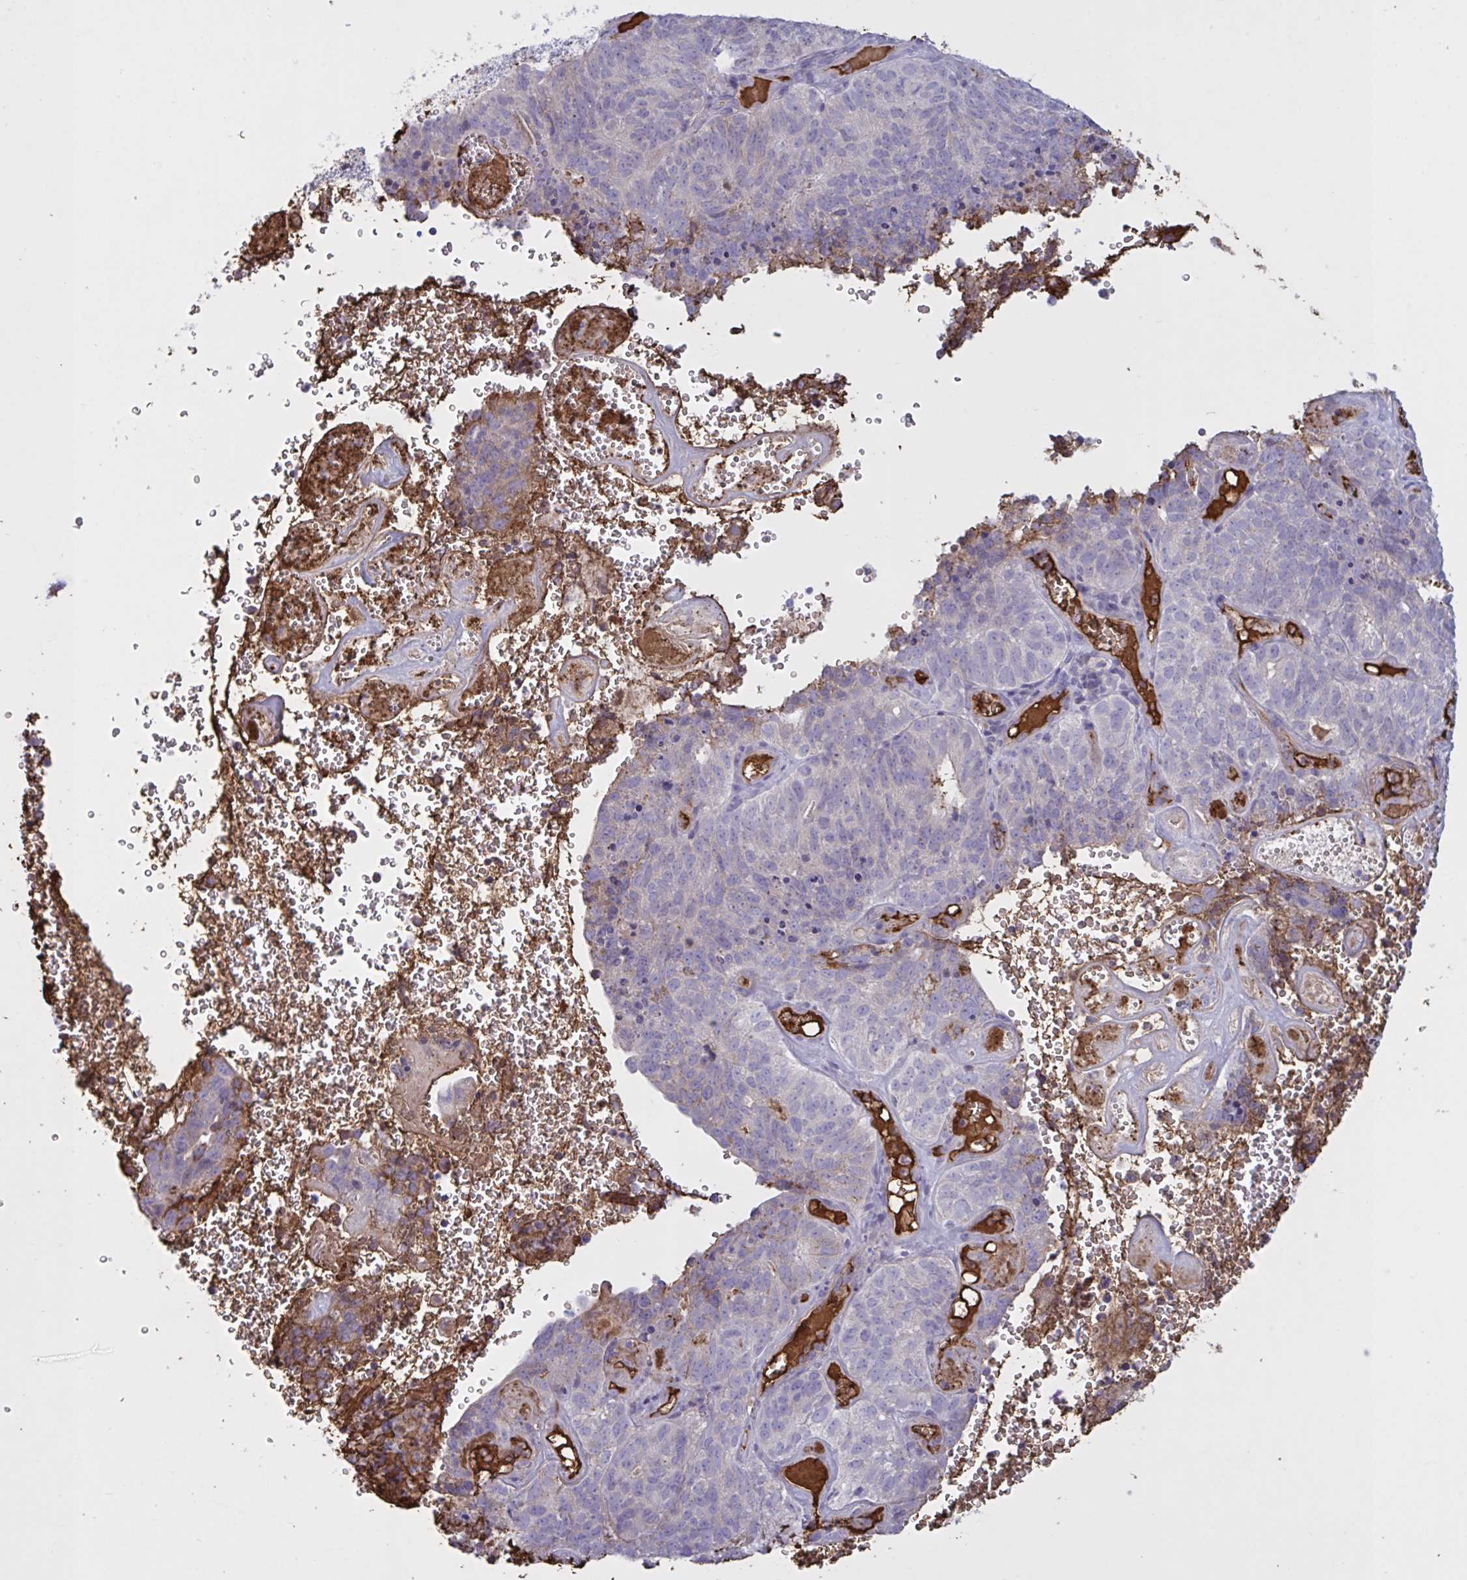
{"staining": {"intensity": "negative", "quantity": "none", "location": "none"}, "tissue": "cervical cancer", "cell_type": "Tumor cells", "image_type": "cancer", "snomed": [{"axis": "morphology", "description": "Adenocarcinoma, NOS"}, {"axis": "topography", "description": "Cervix"}], "caption": "Tumor cells show no significant protein staining in cervical cancer (adenocarcinoma).", "gene": "IL1R1", "patient": {"sex": "female", "age": 38}}